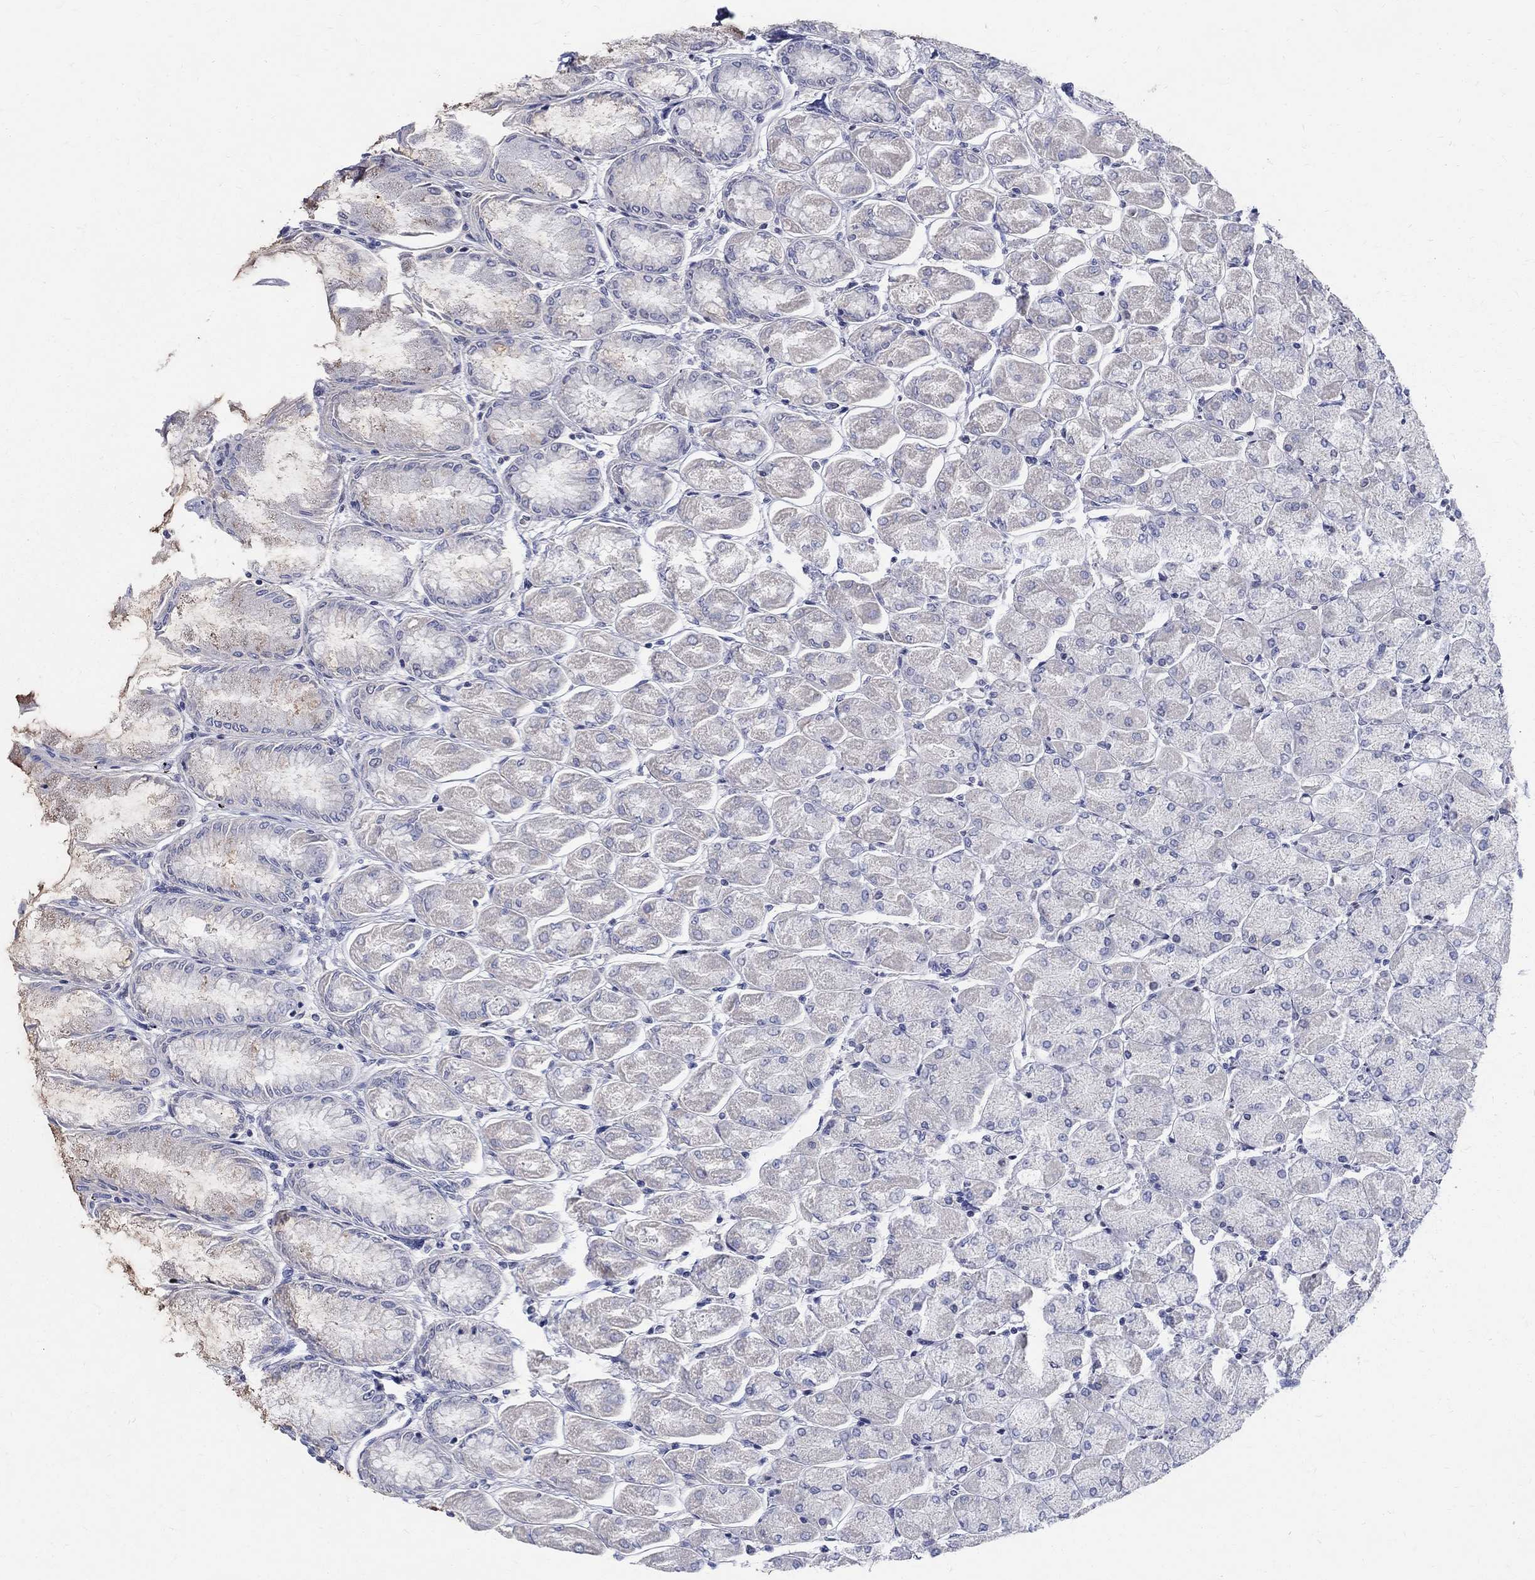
{"staining": {"intensity": "moderate", "quantity": "<25%", "location": "nuclear"}, "tissue": "stomach", "cell_type": "Glandular cells", "image_type": "normal", "snomed": [{"axis": "morphology", "description": "Normal tissue, NOS"}, {"axis": "topography", "description": "Stomach, upper"}], "caption": "Glandular cells display moderate nuclear positivity in approximately <25% of cells in benign stomach. The staining is performed using DAB brown chromogen to label protein expression. The nuclei are counter-stained blue using hematoxylin.", "gene": "FBXO16", "patient": {"sex": "male", "age": 60}}